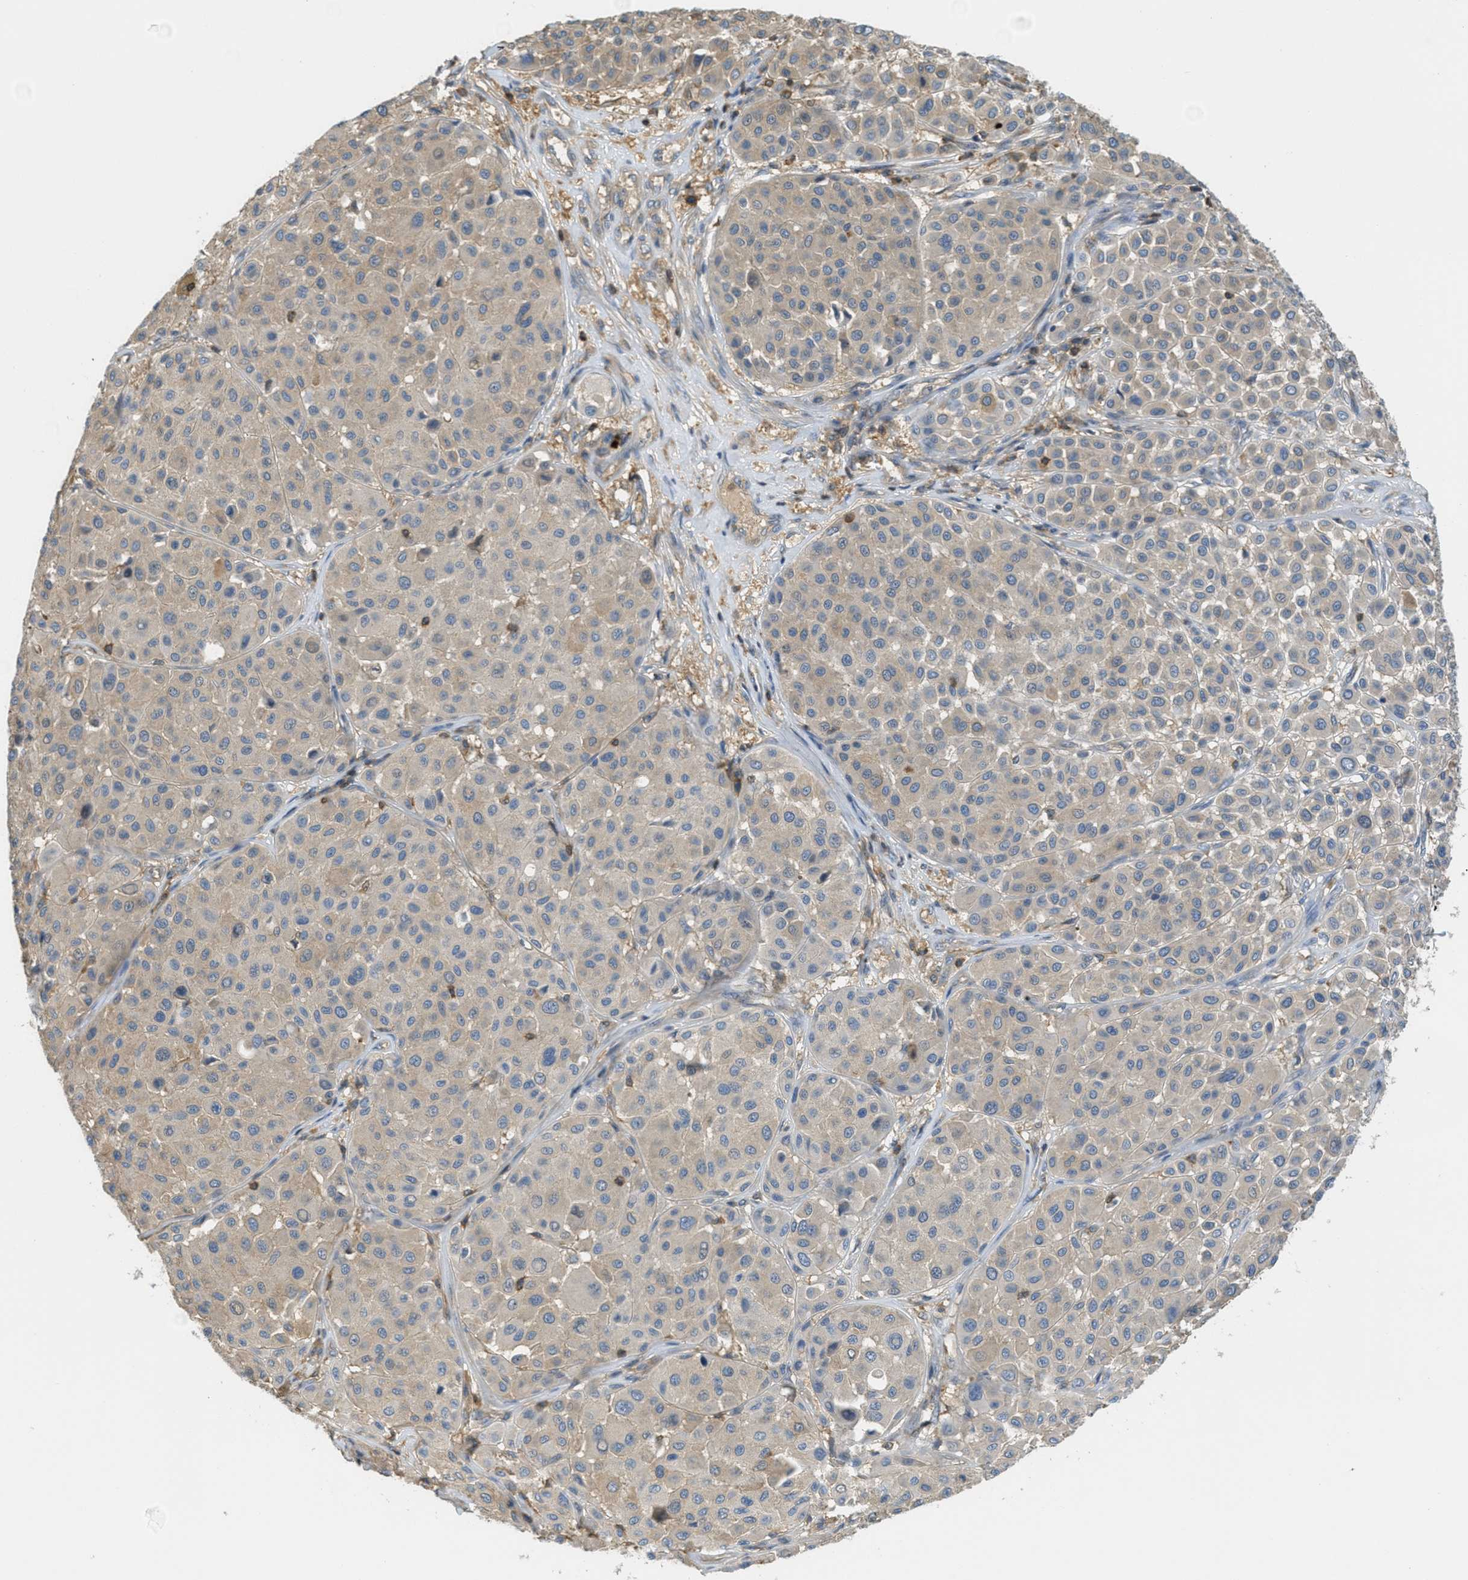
{"staining": {"intensity": "weak", "quantity": ">75%", "location": "cytoplasmic/membranous"}, "tissue": "melanoma", "cell_type": "Tumor cells", "image_type": "cancer", "snomed": [{"axis": "morphology", "description": "Malignant melanoma, Metastatic site"}, {"axis": "topography", "description": "Soft tissue"}], "caption": "Immunohistochemical staining of melanoma exhibits low levels of weak cytoplasmic/membranous protein expression in about >75% of tumor cells.", "gene": "GRIK2", "patient": {"sex": "male", "age": 41}}